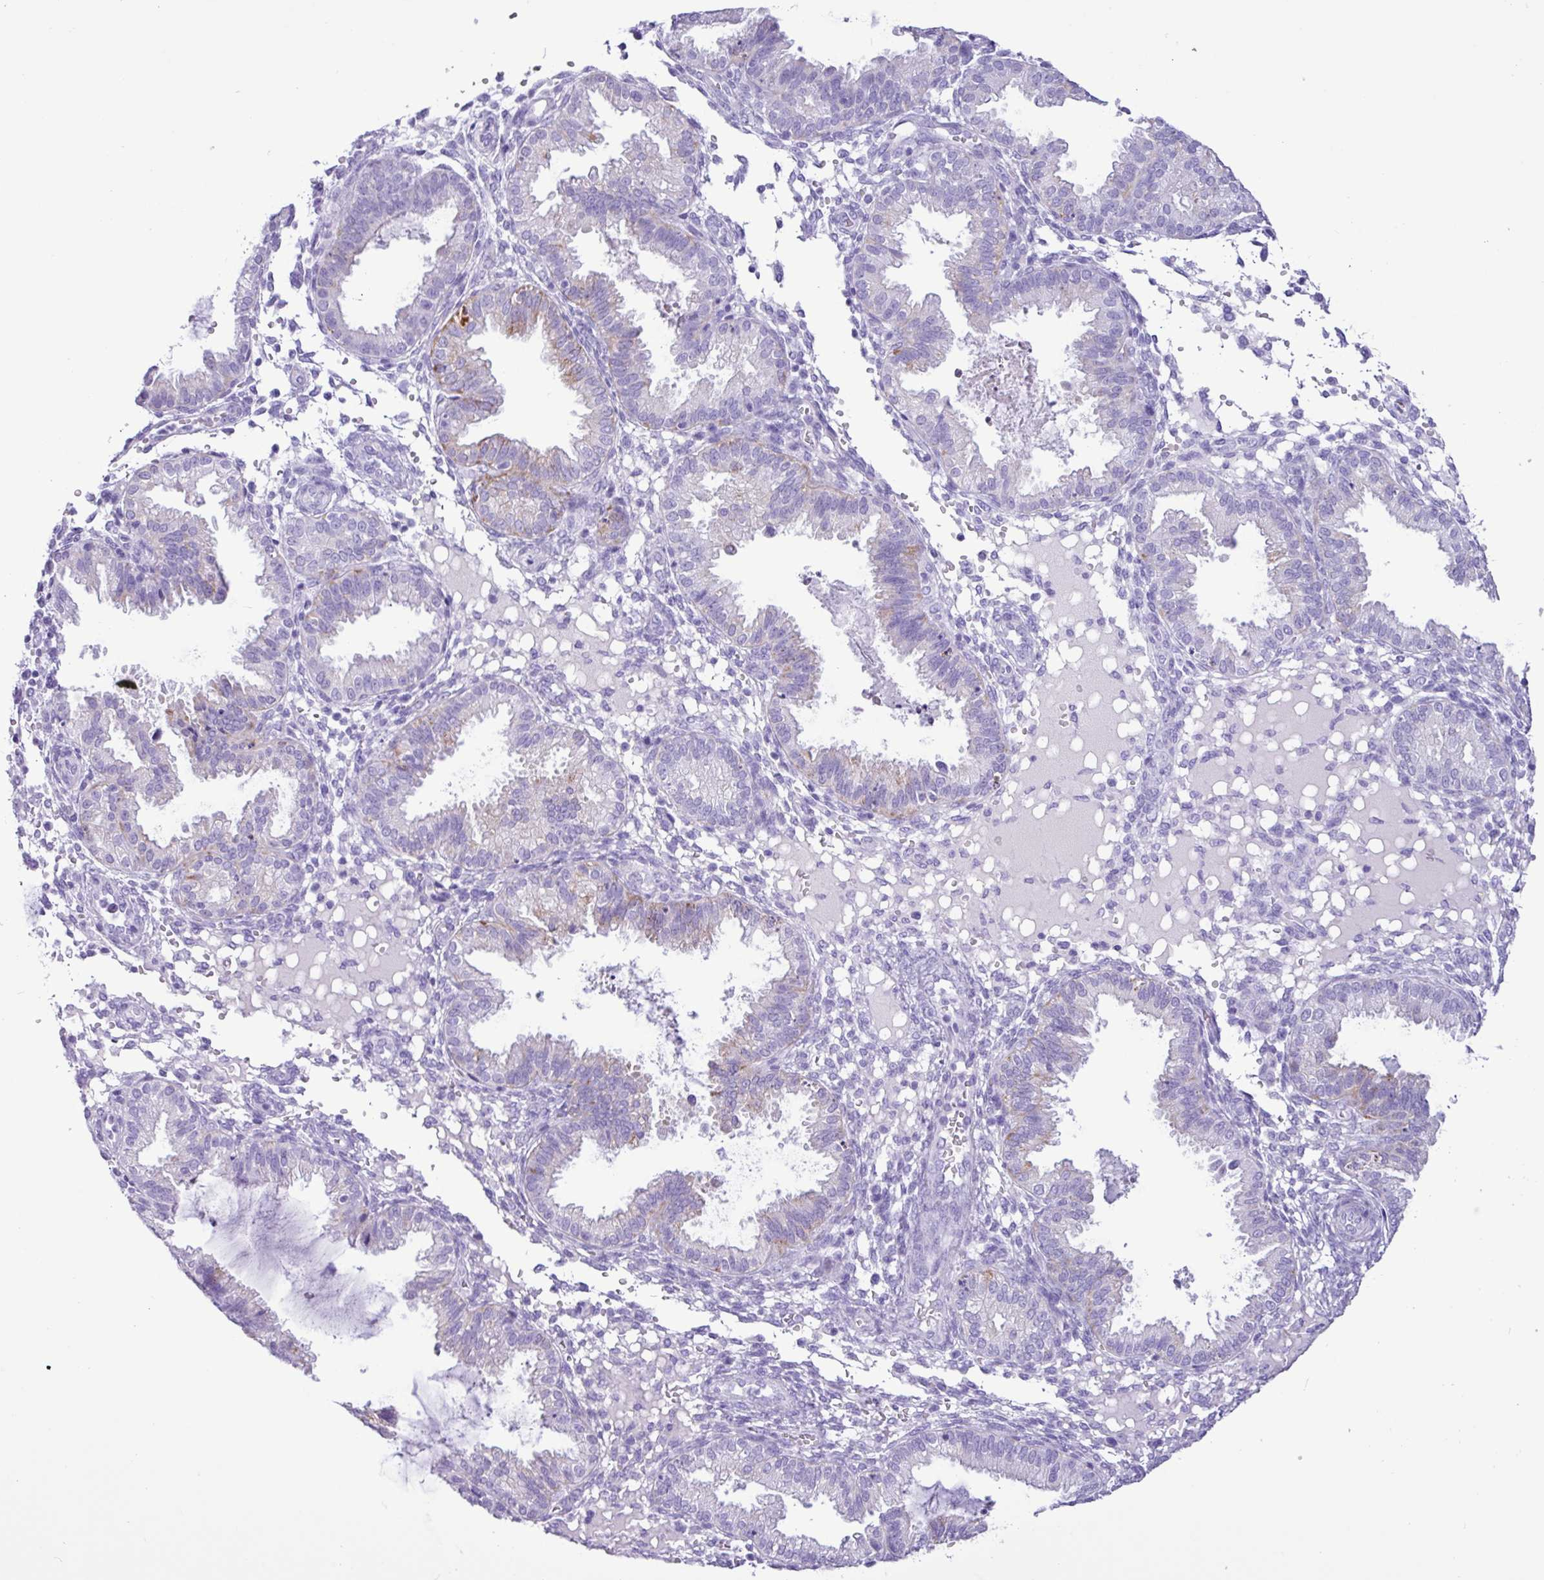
{"staining": {"intensity": "negative", "quantity": "none", "location": "none"}, "tissue": "endometrium", "cell_type": "Cells in endometrial stroma", "image_type": "normal", "snomed": [{"axis": "morphology", "description": "Normal tissue, NOS"}, {"axis": "topography", "description": "Endometrium"}], "caption": "A micrograph of endometrium stained for a protein displays no brown staining in cells in endometrial stroma. (DAB IHC with hematoxylin counter stain).", "gene": "CKMT2", "patient": {"sex": "female", "age": 33}}